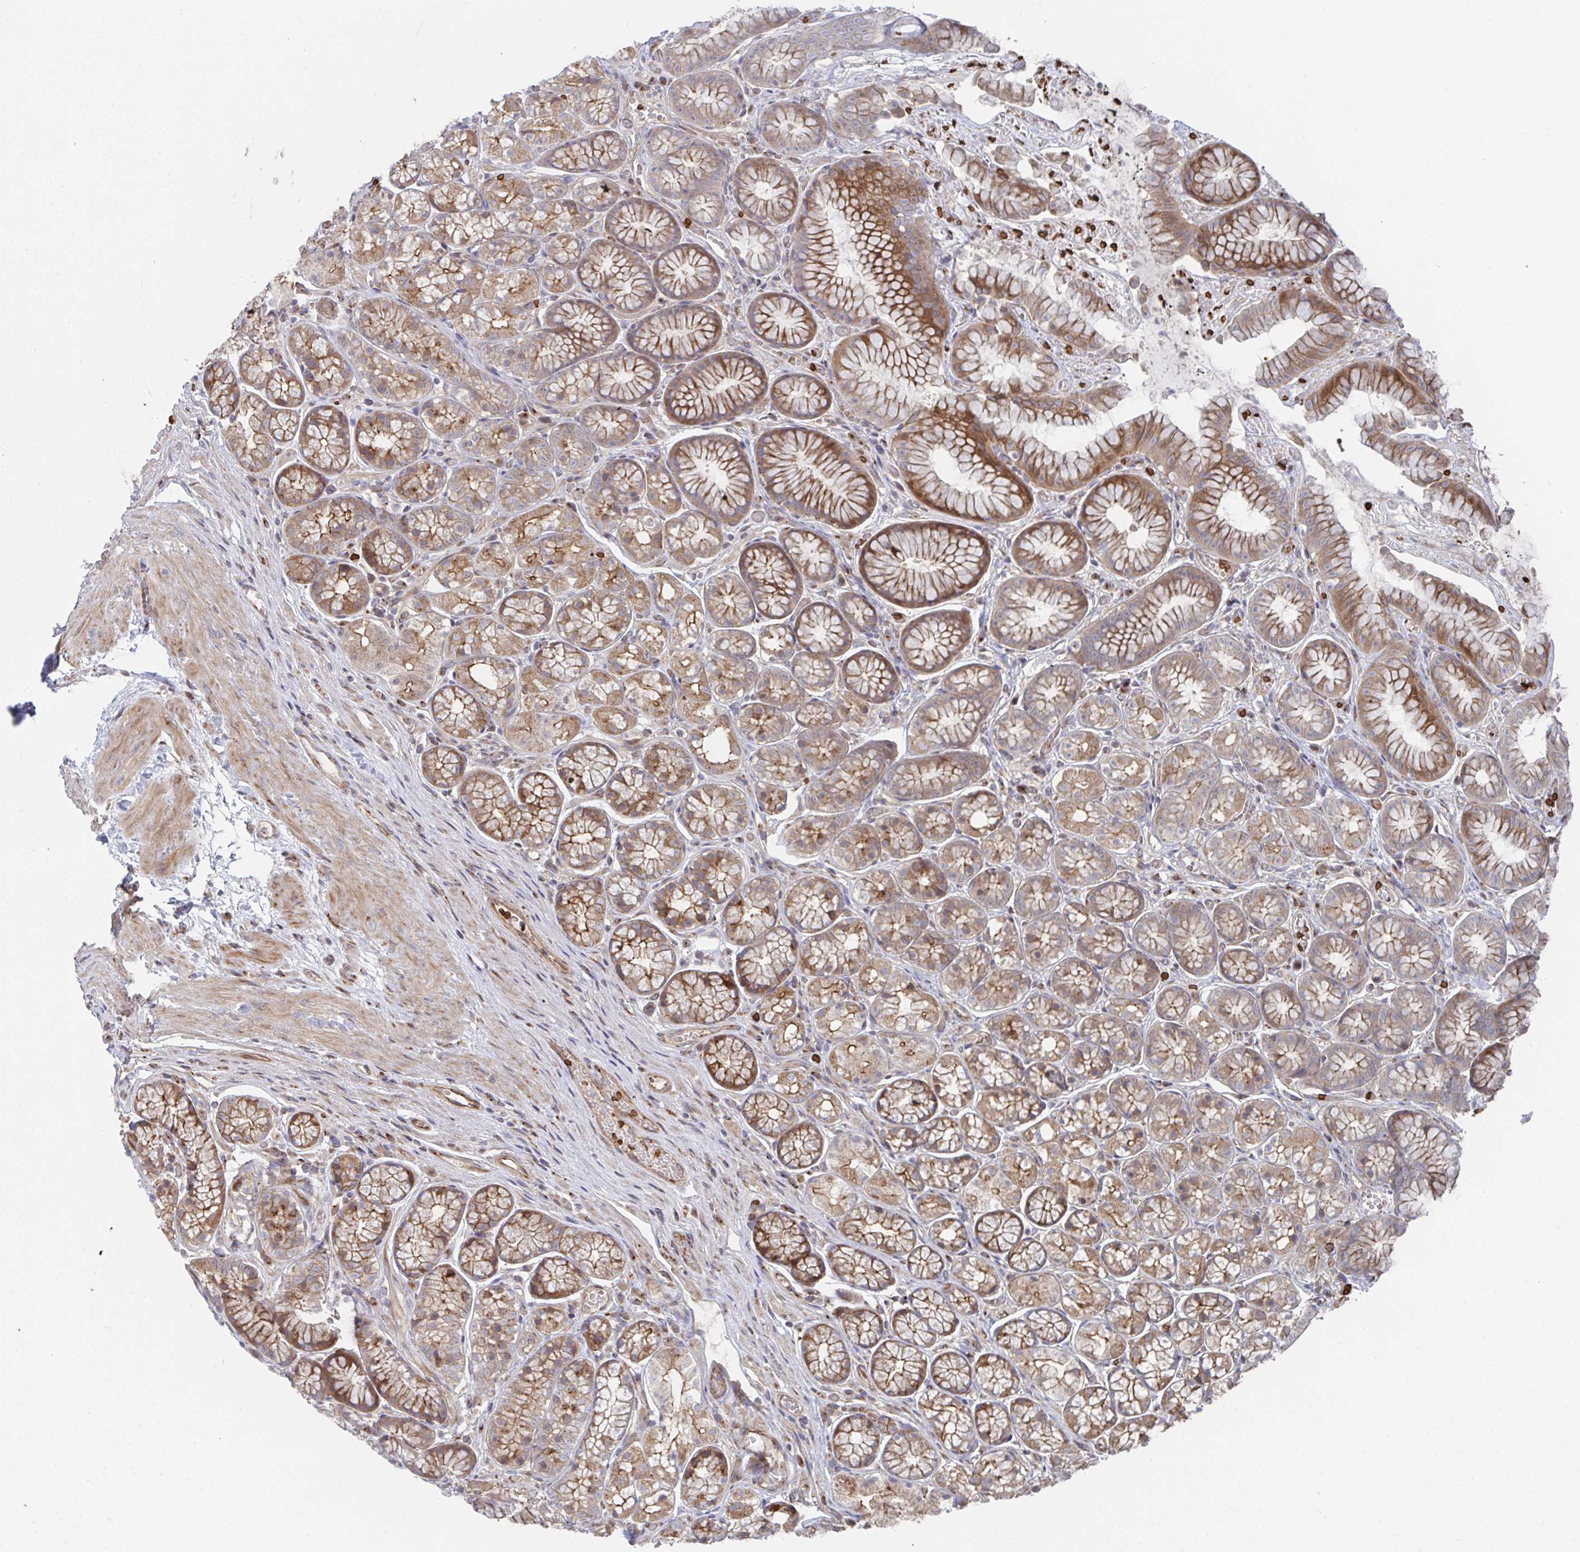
{"staining": {"intensity": "moderate", "quantity": ">75%", "location": "cytoplasmic/membranous"}, "tissue": "stomach", "cell_type": "Glandular cells", "image_type": "normal", "snomed": [{"axis": "morphology", "description": "Normal tissue, NOS"}, {"axis": "topography", "description": "Smooth muscle"}, {"axis": "topography", "description": "Stomach"}], "caption": "Protein expression analysis of benign human stomach reveals moderate cytoplasmic/membranous staining in approximately >75% of glandular cells. (brown staining indicates protein expression, while blue staining denotes nuclei).", "gene": "FJX1", "patient": {"sex": "male", "age": 70}}